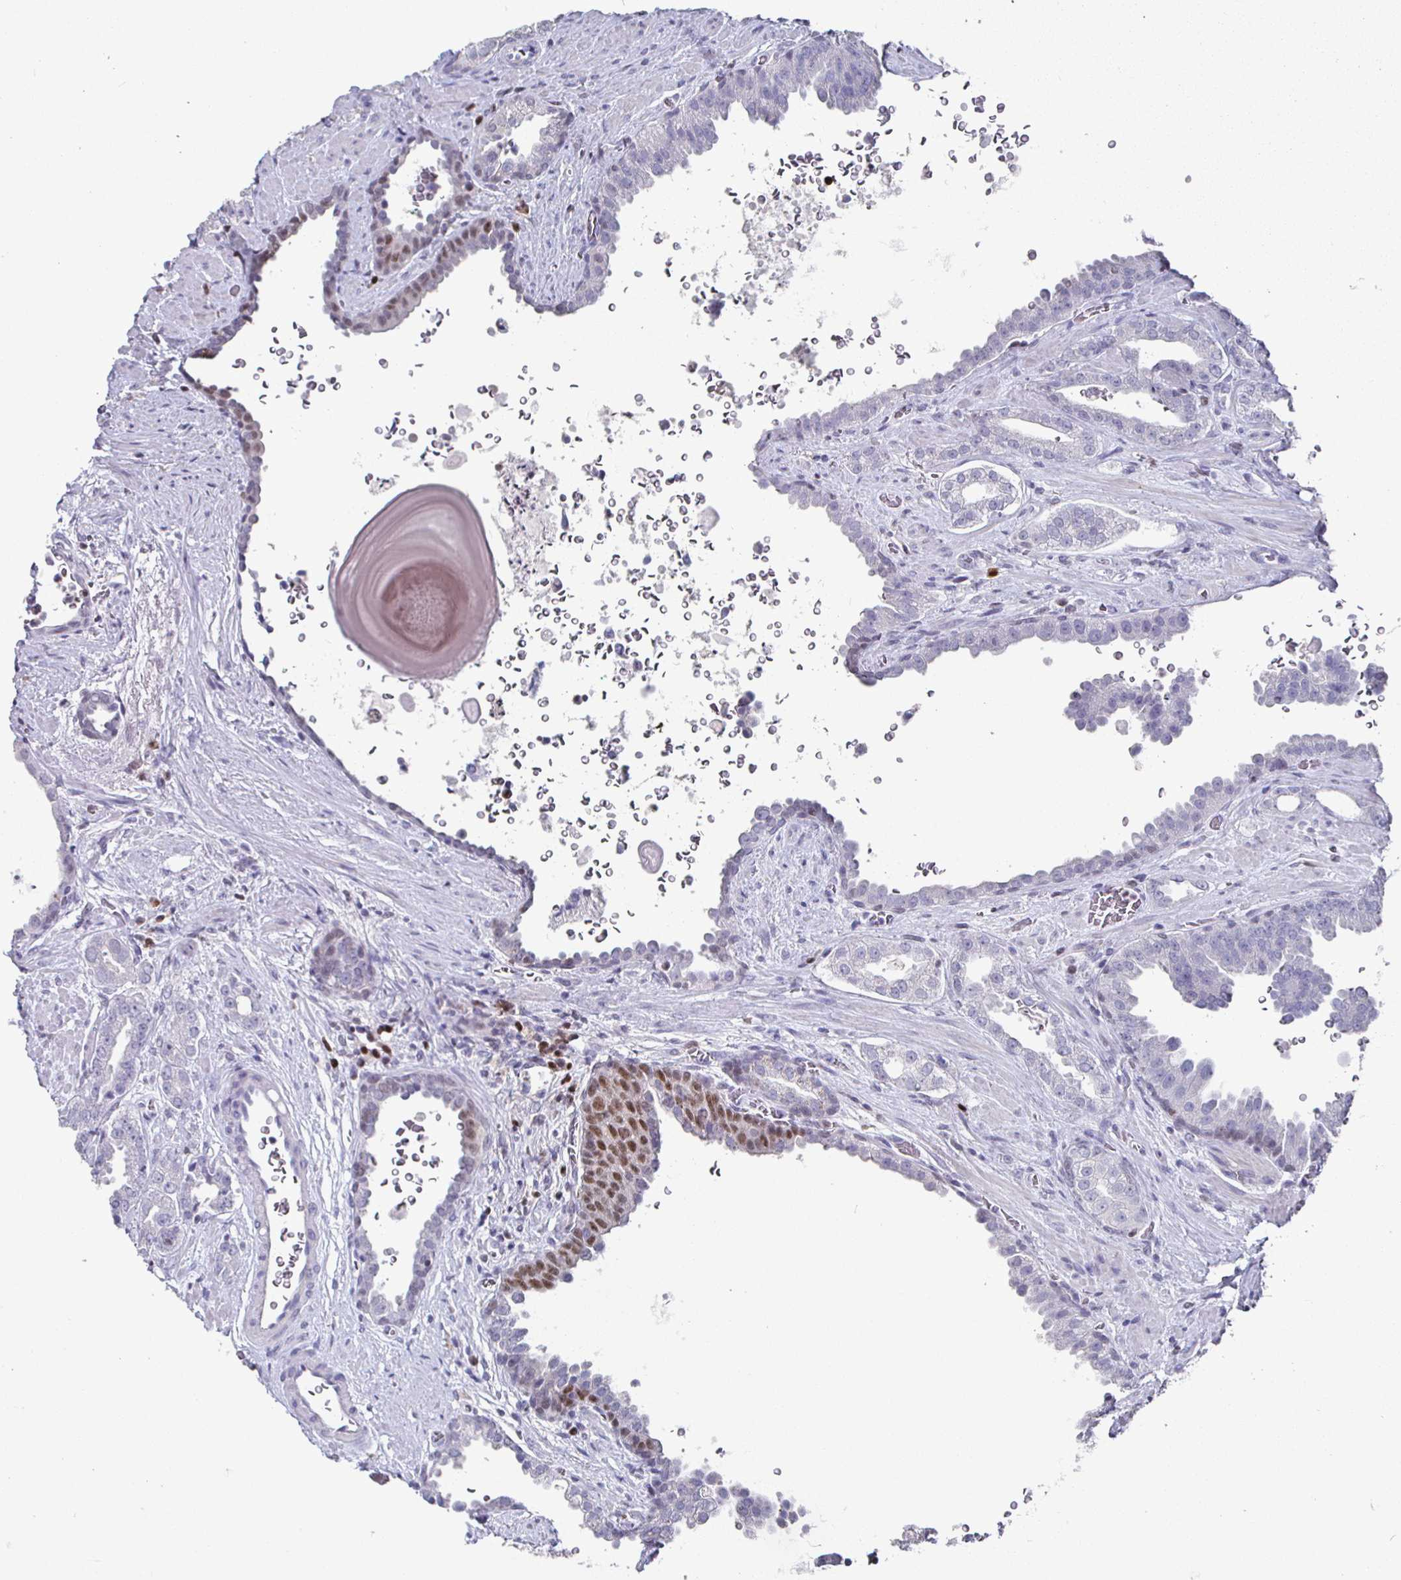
{"staining": {"intensity": "moderate", "quantity": "<25%", "location": "nuclear"}, "tissue": "prostate cancer", "cell_type": "Tumor cells", "image_type": "cancer", "snomed": [{"axis": "morphology", "description": "Adenocarcinoma, Low grade"}, {"axis": "topography", "description": "Prostate"}], "caption": "Low-grade adenocarcinoma (prostate) stained for a protein demonstrates moderate nuclear positivity in tumor cells.", "gene": "RUNX2", "patient": {"sex": "male", "age": 67}}